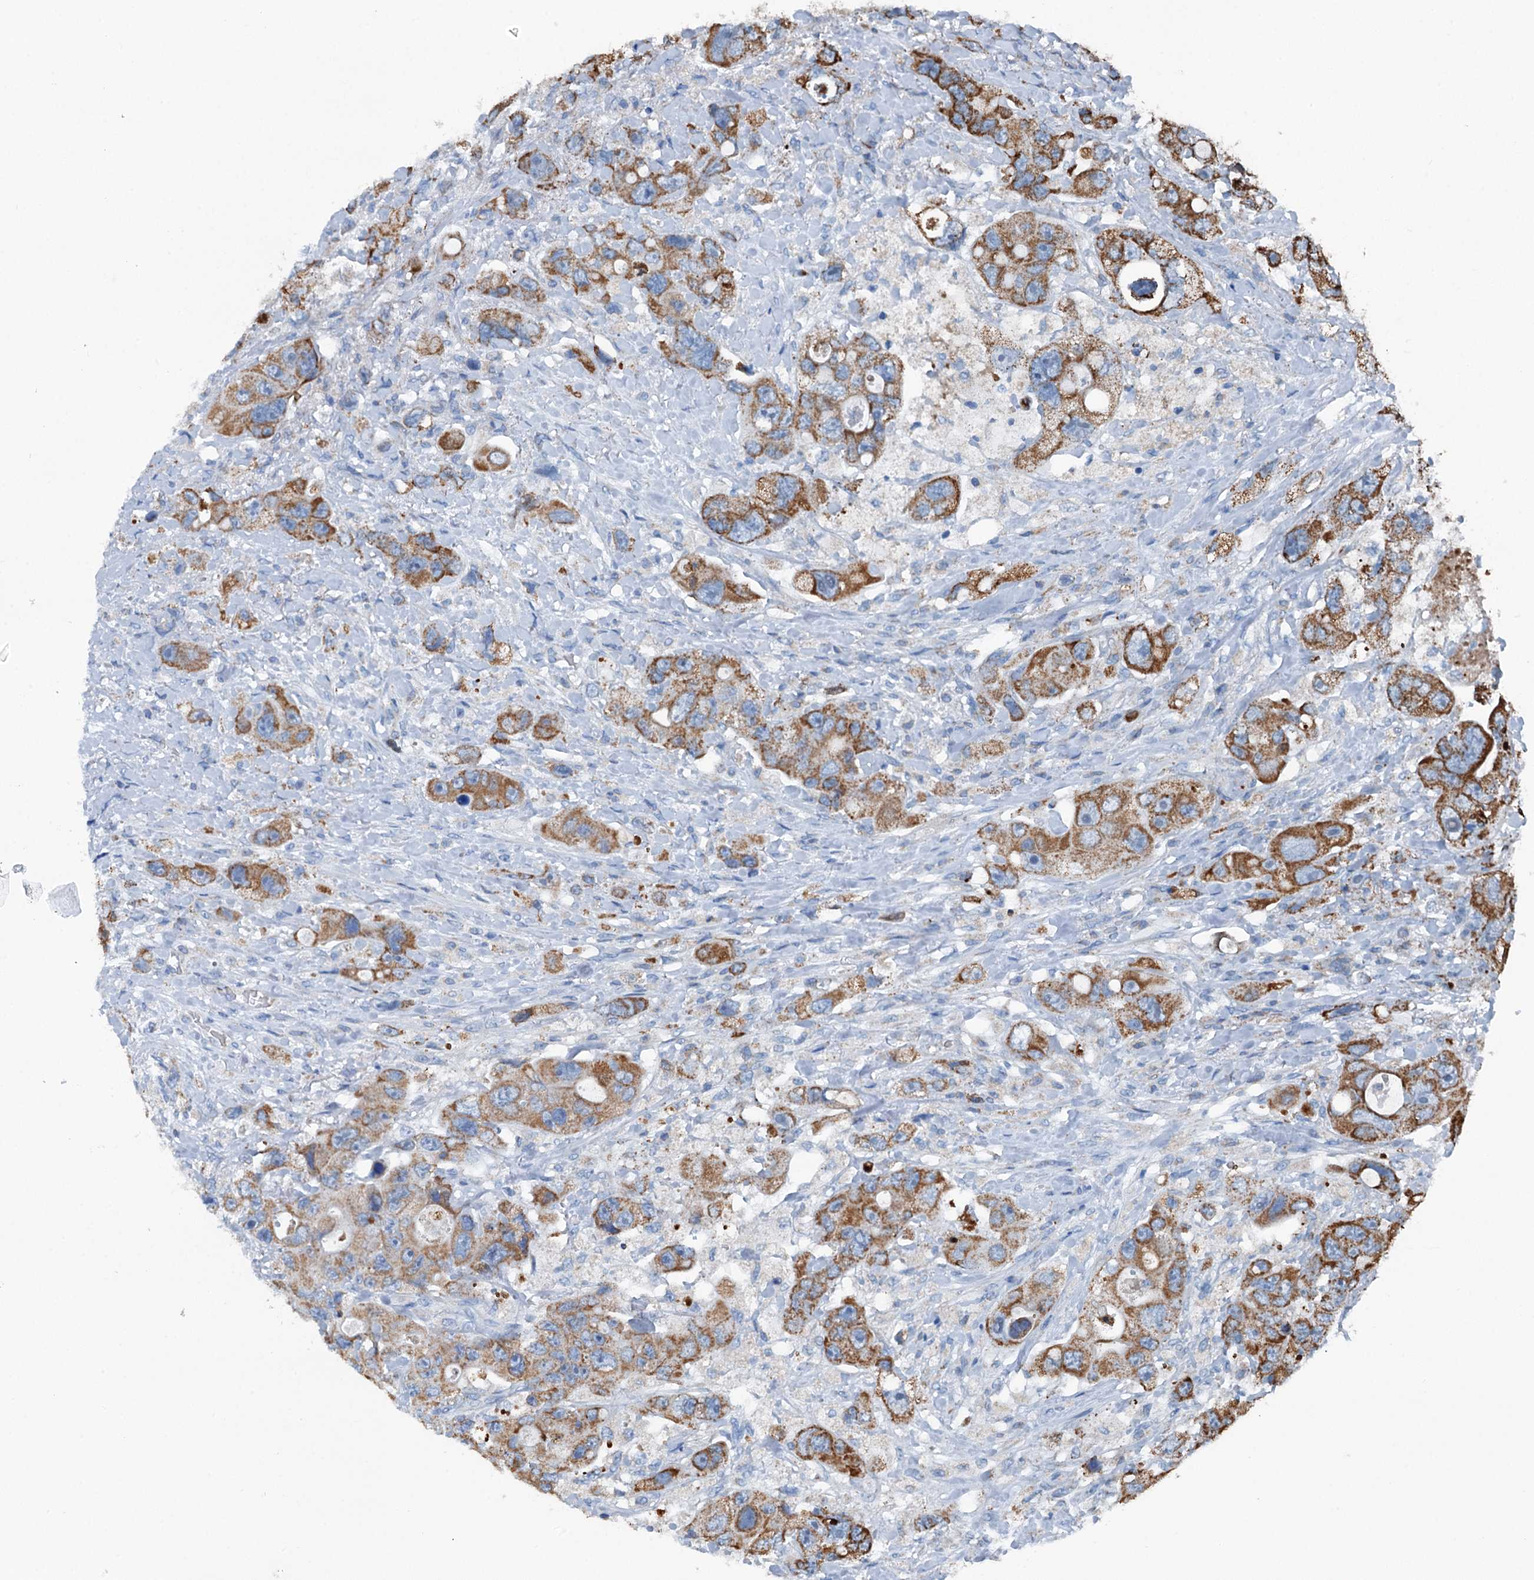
{"staining": {"intensity": "moderate", "quantity": ">75%", "location": "cytoplasmic/membranous"}, "tissue": "colorectal cancer", "cell_type": "Tumor cells", "image_type": "cancer", "snomed": [{"axis": "morphology", "description": "Adenocarcinoma, NOS"}, {"axis": "topography", "description": "Colon"}], "caption": "A photomicrograph of colorectal cancer stained for a protein displays moderate cytoplasmic/membranous brown staining in tumor cells.", "gene": "TRPT1", "patient": {"sex": "female", "age": 46}}